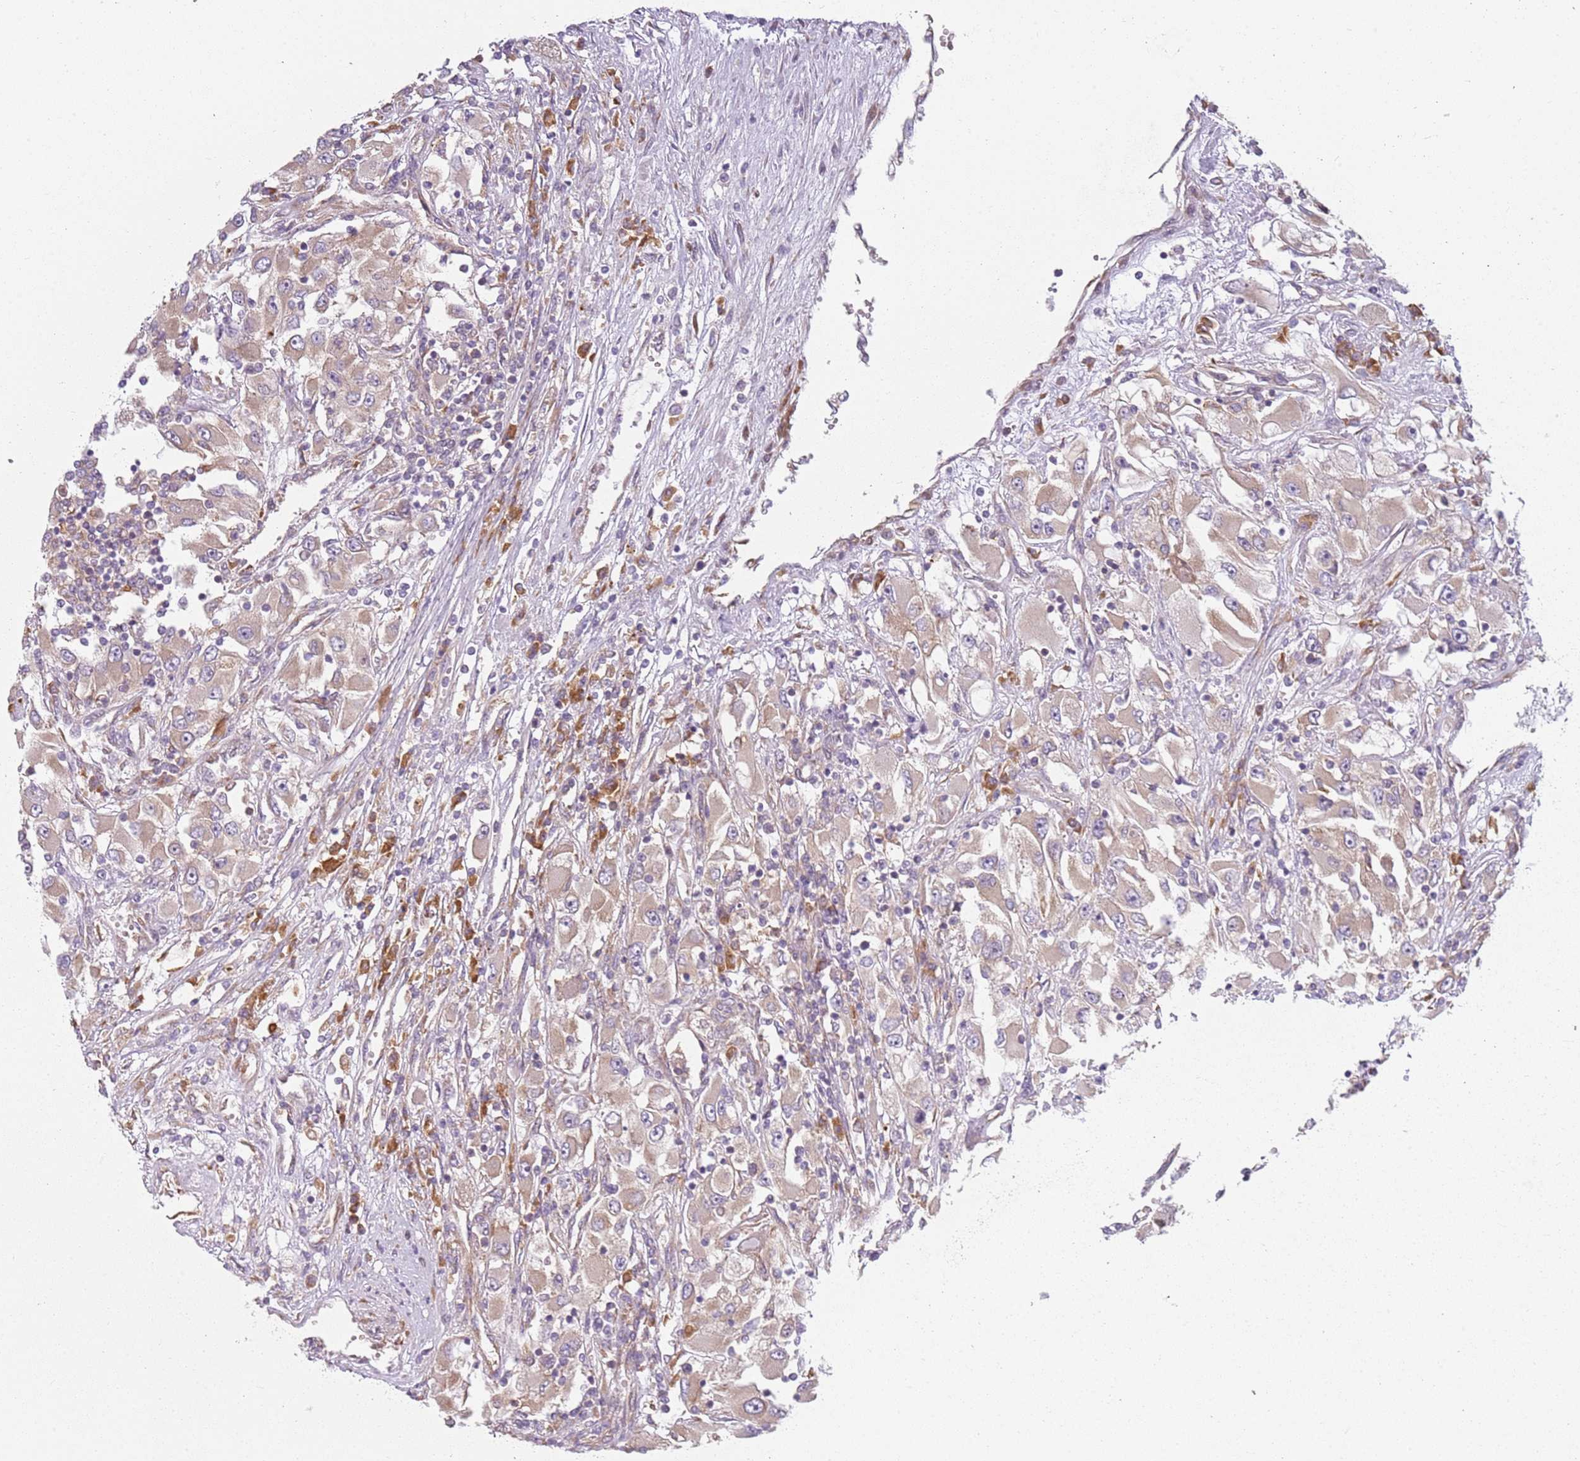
{"staining": {"intensity": "weak", "quantity": ">75%", "location": "cytoplasmic/membranous"}, "tissue": "renal cancer", "cell_type": "Tumor cells", "image_type": "cancer", "snomed": [{"axis": "morphology", "description": "Adenocarcinoma, NOS"}, {"axis": "topography", "description": "Kidney"}], "caption": "DAB (3,3'-diaminobenzidine) immunohistochemical staining of human renal cancer shows weak cytoplasmic/membranous protein staining in approximately >75% of tumor cells.", "gene": "RPS28", "patient": {"sex": "female", "age": 52}}